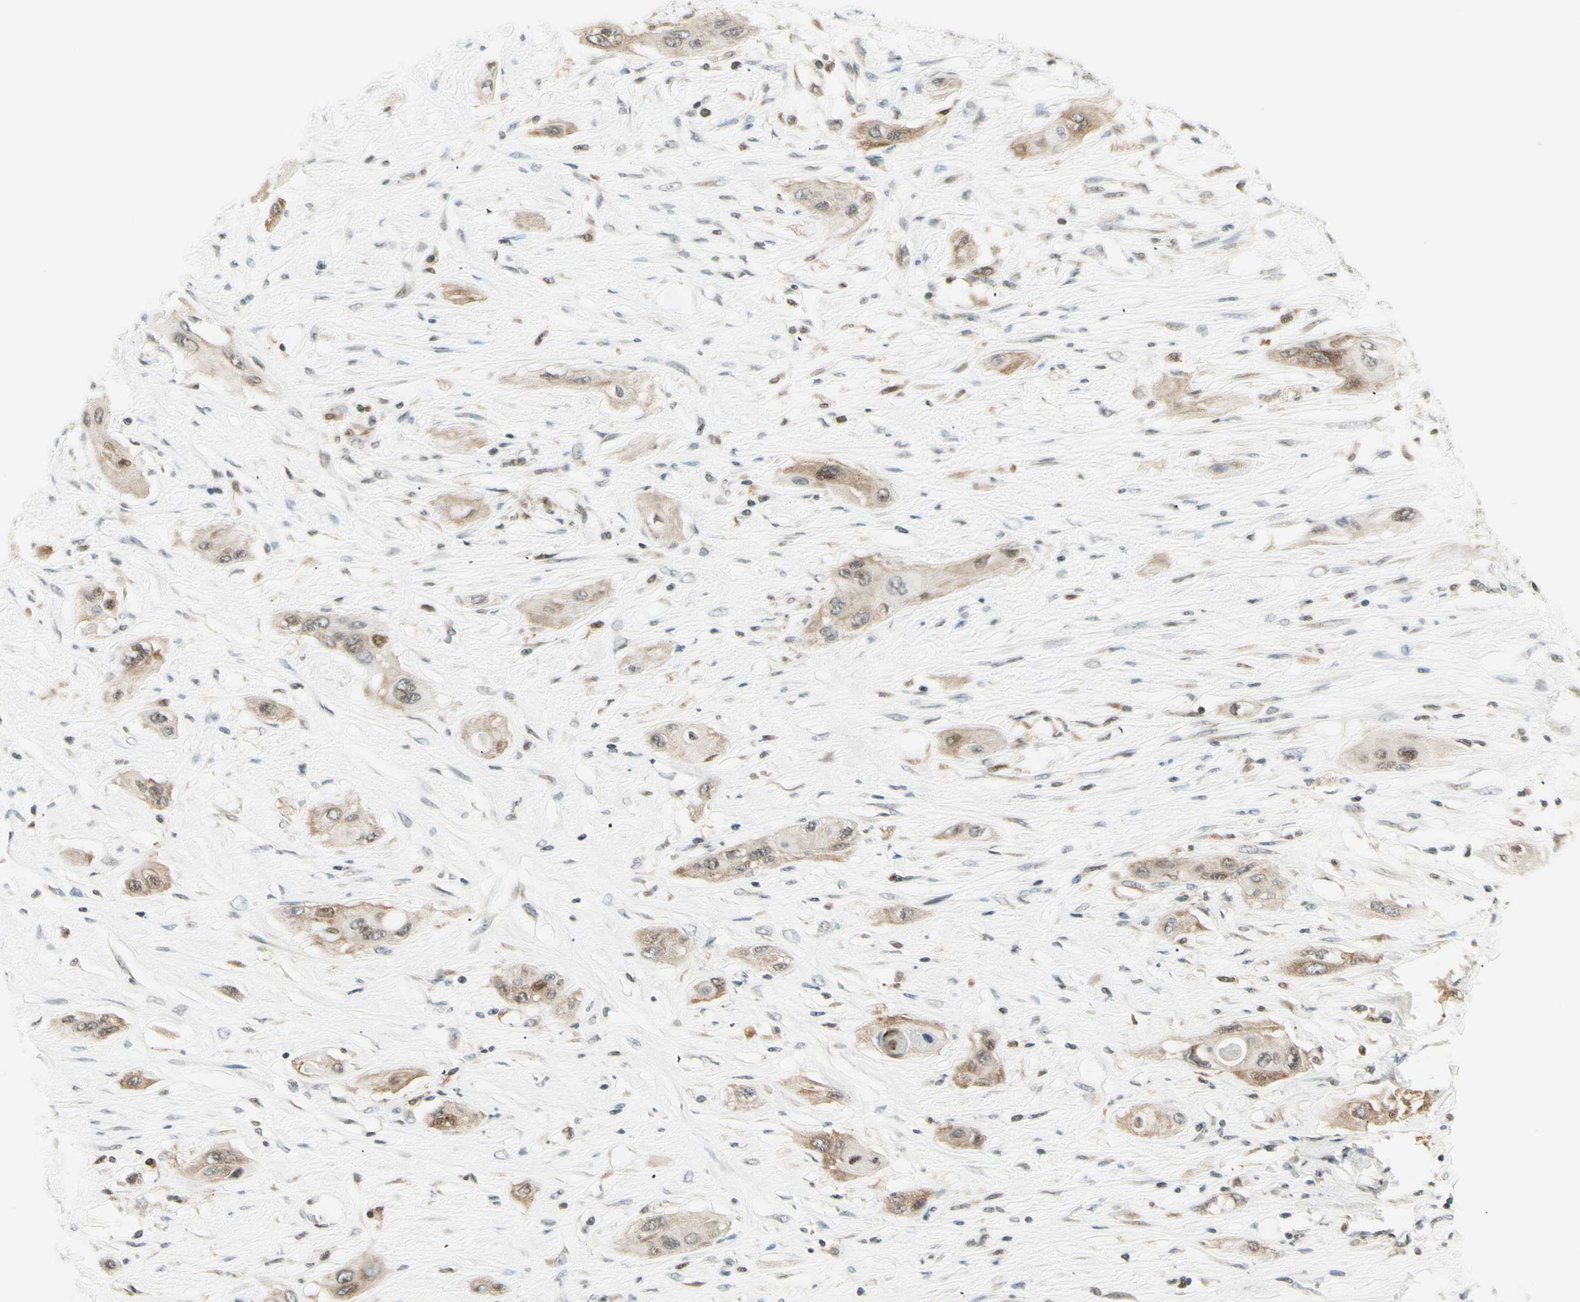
{"staining": {"intensity": "weak", "quantity": "25%-75%", "location": "cytoplasmic/membranous"}, "tissue": "lung cancer", "cell_type": "Tumor cells", "image_type": "cancer", "snomed": [{"axis": "morphology", "description": "Squamous cell carcinoma, NOS"}, {"axis": "topography", "description": "Lung"}], "caption": "Lung squamous cell carcinoma was stained to show a protein in brown. There is low levels of weak cytoplasmic/membranous expression in about 25%-75% of tumor cells.", "gene": "TPT1", "patient": {"sex": "female", "age": 47}}